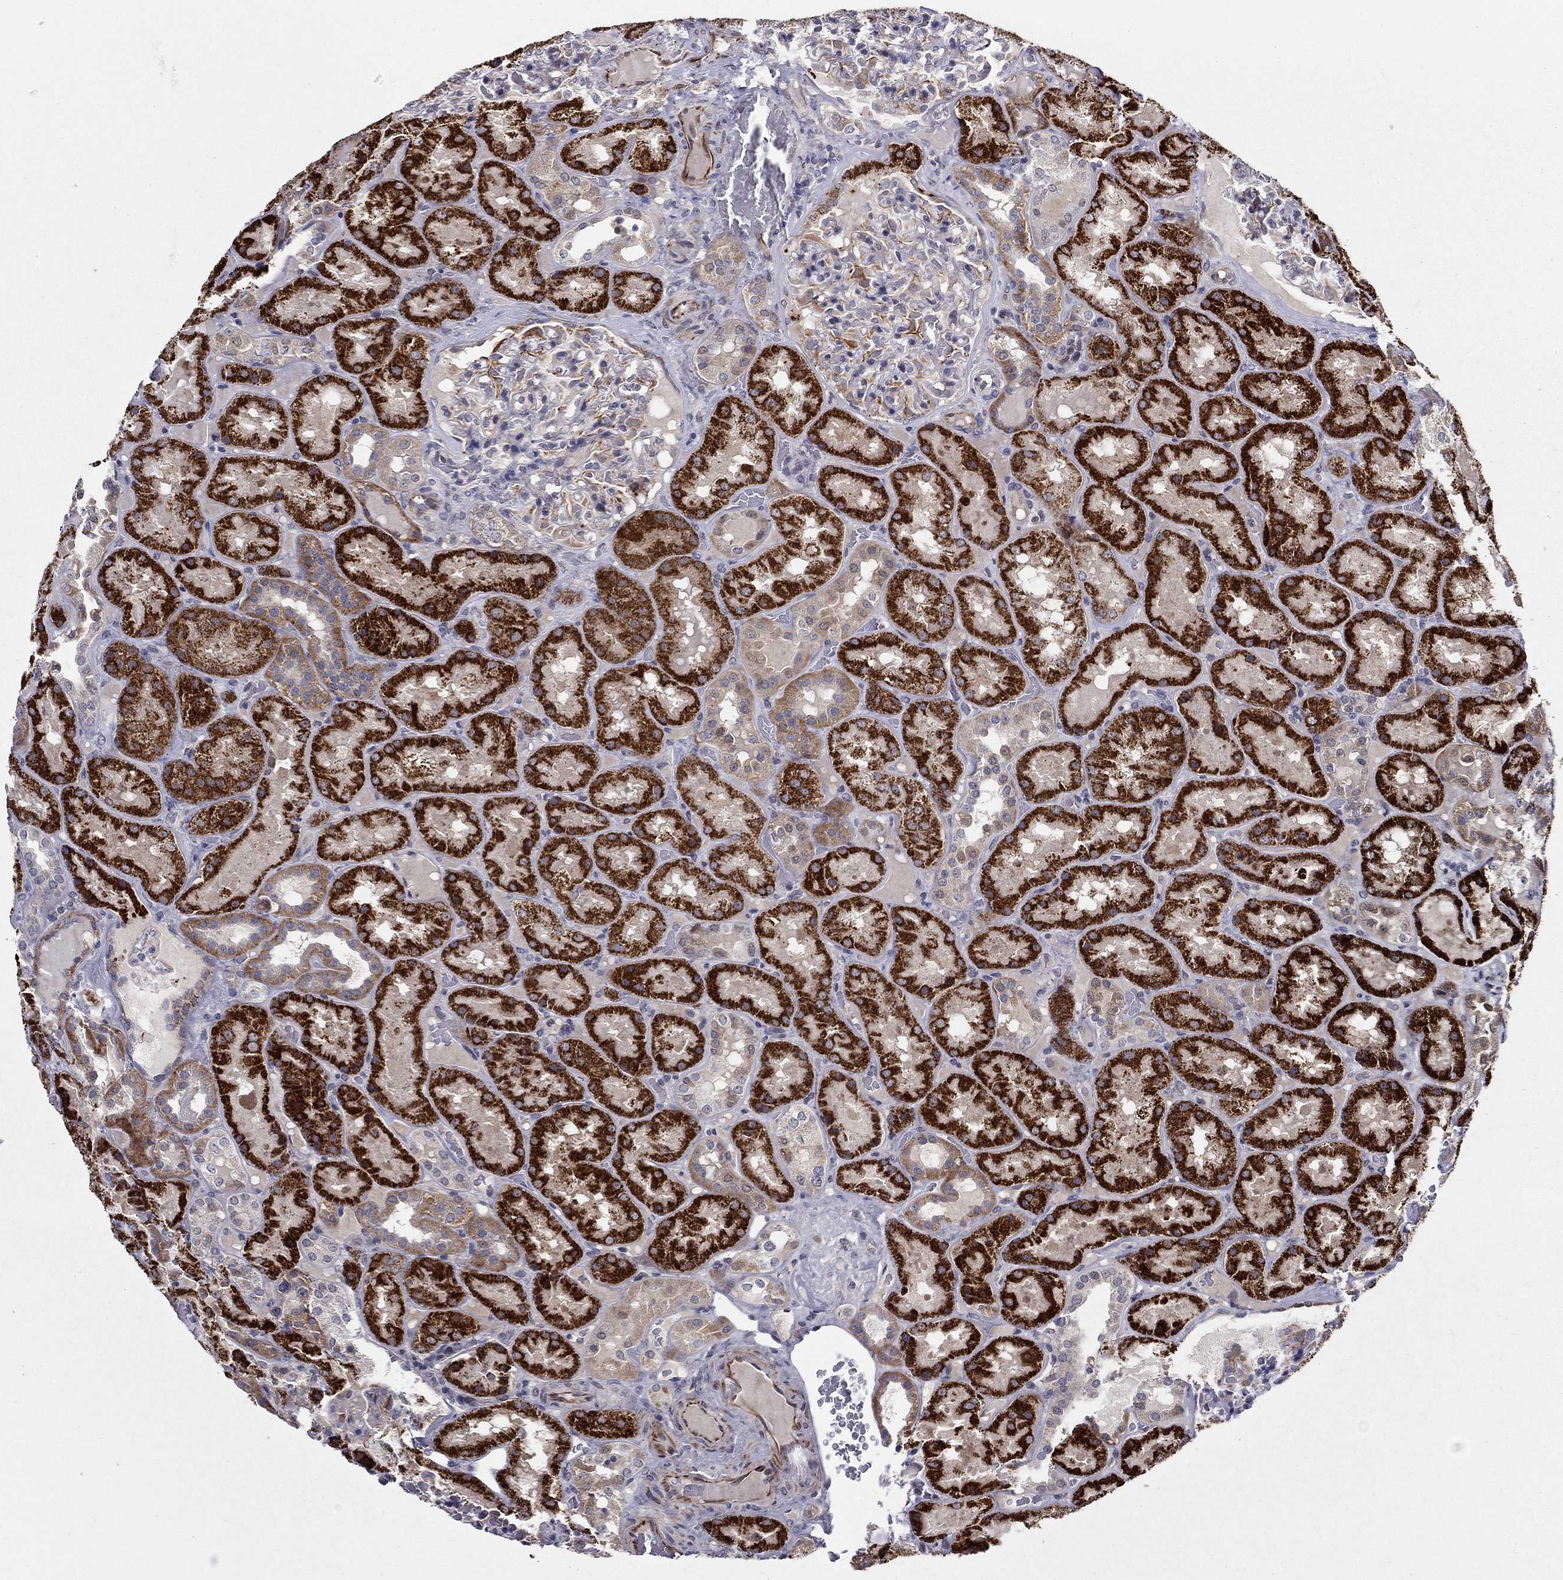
{"staining": {"intensity": "moderate", "quantity": "<25%", "location": "cytoplasmic/membranous"}, "tissue": "kidney", "cell_type": "Cells in glomeruli", "image_type": "normal", "snomed": [{"axis": "morphology", "description": "Normal tissue, NOS"}, {"axis": "topography", "description": "Kidney"}], "caption": "Approximately <25% of cells in glomeruli in unremarkable human kidney reveal moderate cytoplasmic/membranous protein staining as visualized by brown immunohistochemical staining.", "gene": "LACTB2", "patient": {"sex": "male", "age": 73}}